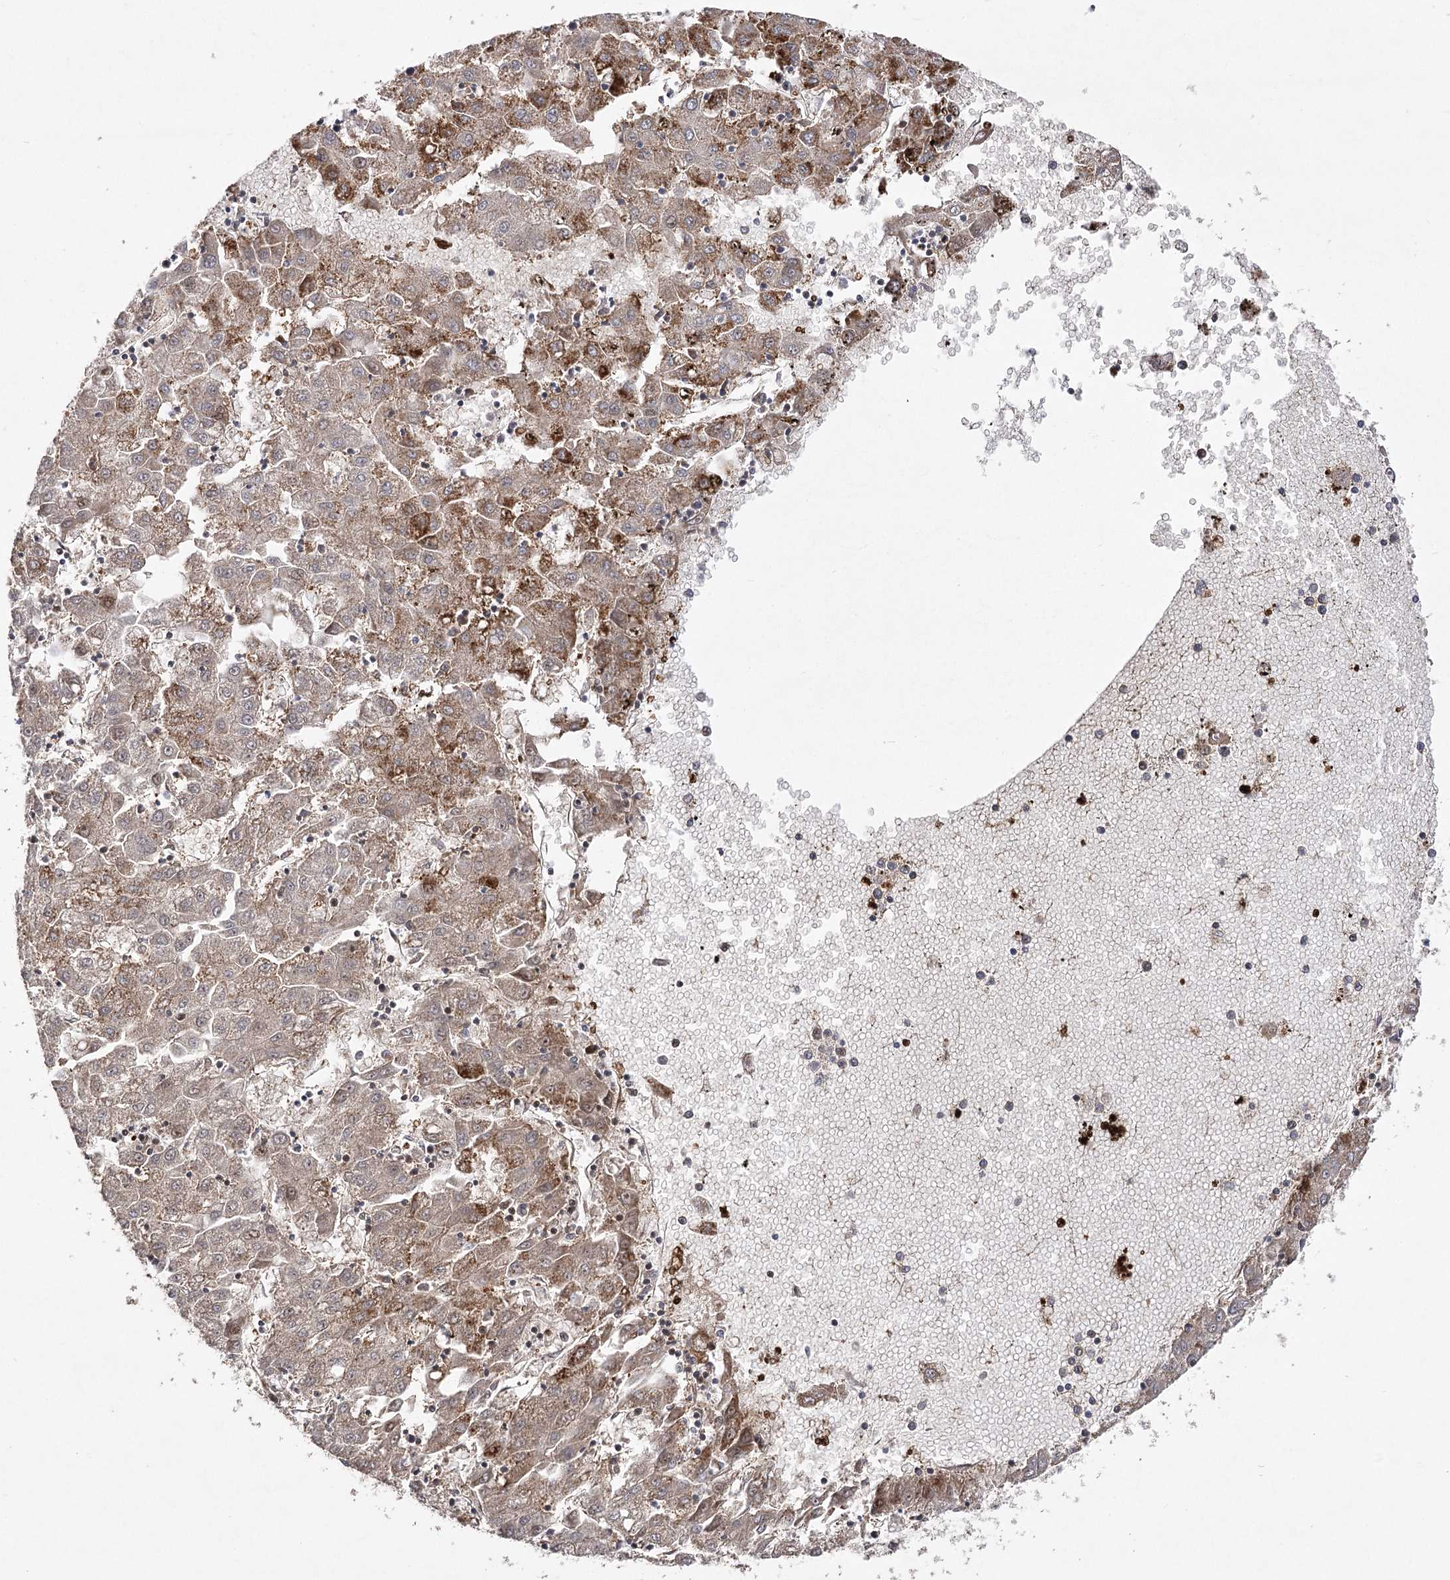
{"staining": {"intensity": "moderate", "quantity": "<25%", "location": "cytoplasmic/membranous"}, "tissue": "liver cancer", "cell_type": "Tumor cells", "image_type": "cancer", "snomed": [{"axis": "morphology", "description": "Carcinoma, Hepatocellular, NOS"}, {"axis": "topography", "description": "Liver"}], "caption": "Liver cancer (hepatocellular carcinoma) stained with DAB IHC demonstrates low levels of moderate cytoplasmic/membranous expression in about <25% of tumor cells. The staining was performed using DAB (3,3'-diaminobenzidine) to visualize the protein expression in brown, while the nuclei were stained in blue with hematoxylin (Magnification: 20x).", "gene": "OBSL1", "patient": {"sex": "male", "age": 72}}